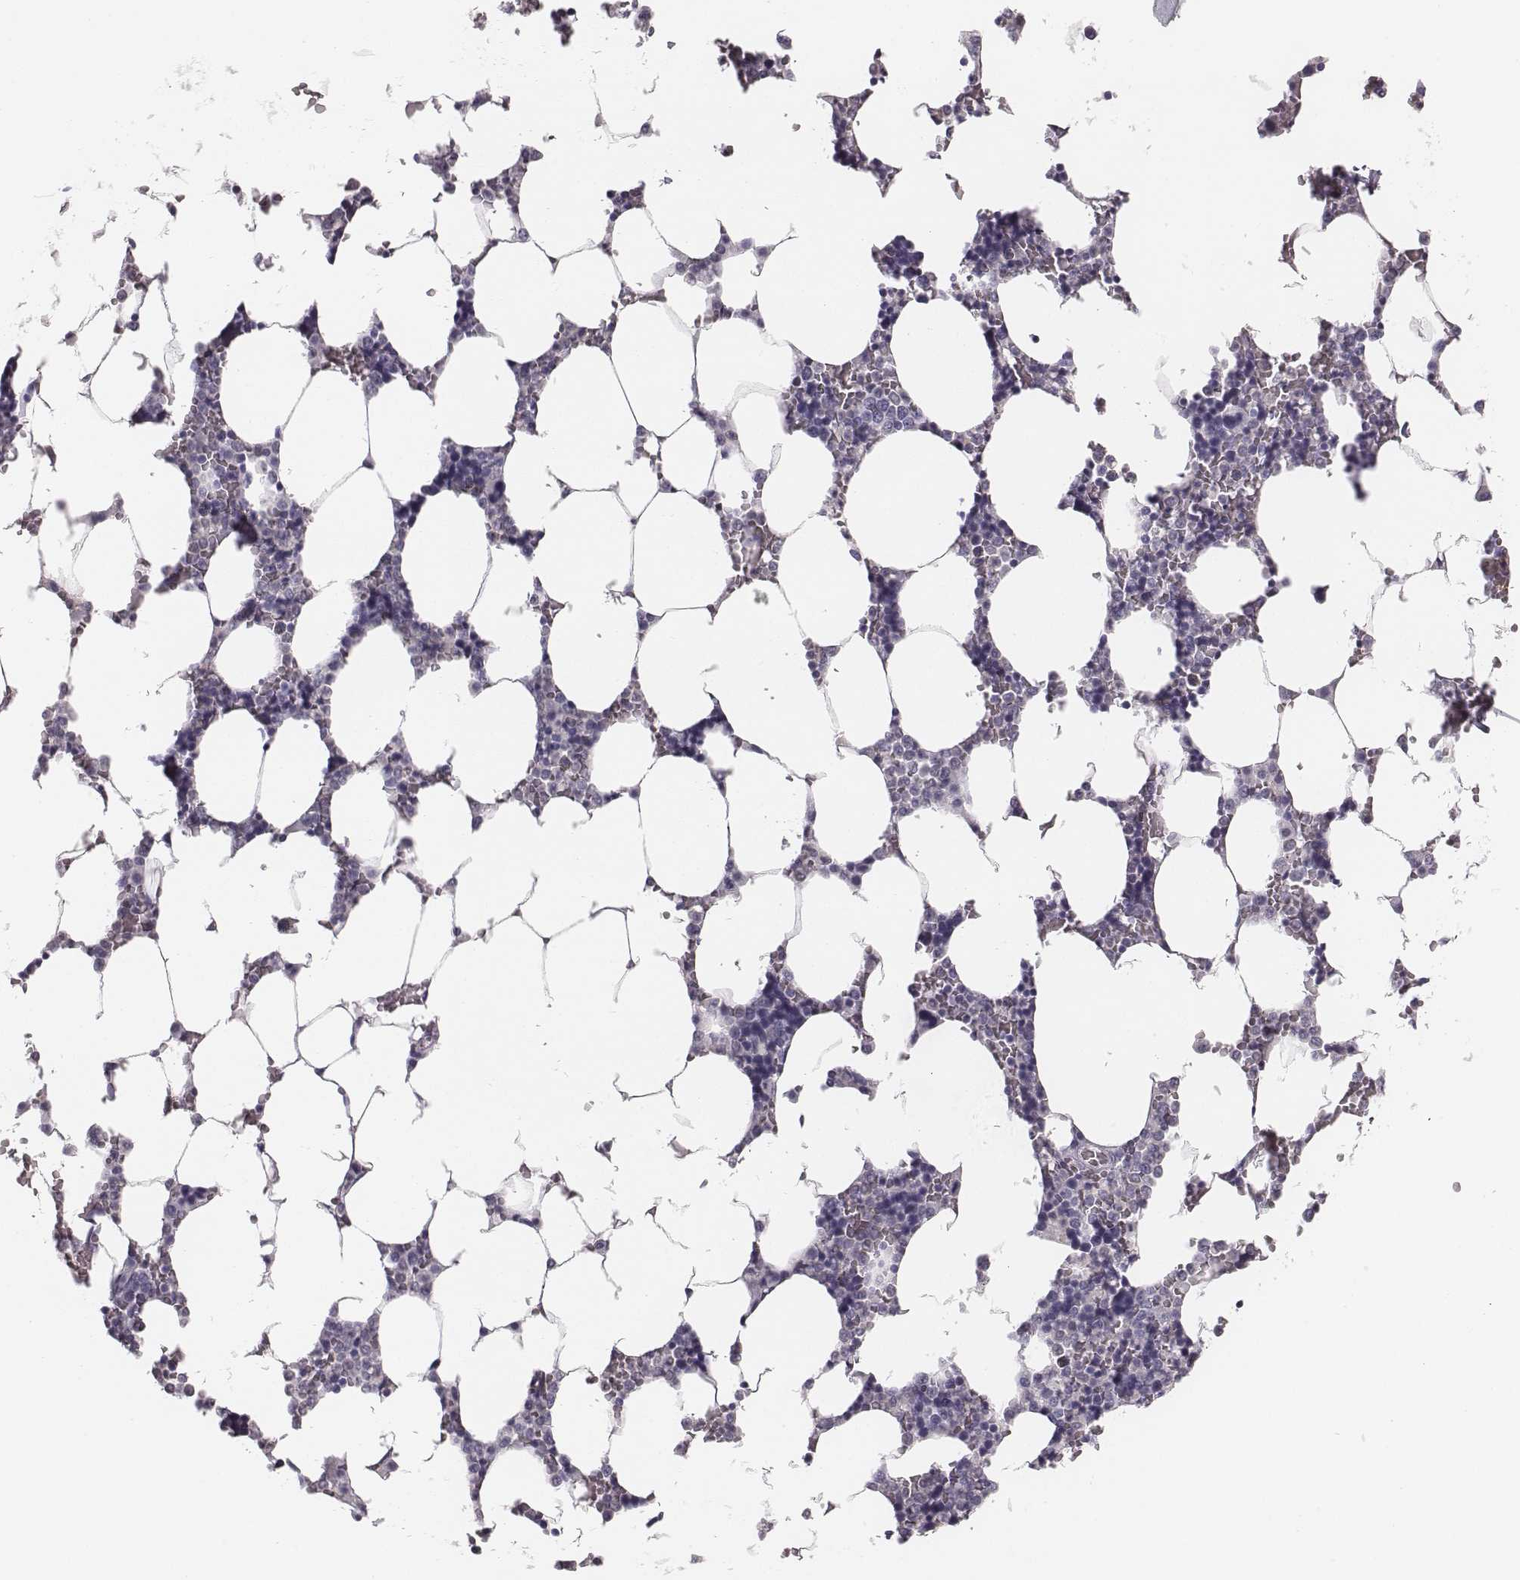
{"staining": {"intensity": "negative", "quantity": "none", "location": "none"}, "tissue": "bone marrow", "cell_type": "Hematopoietic cells", "image_type": "normal", "snomed": [{"axis": "morphology", "description": "Normal tissue, NOS"}, {"axis": "topography", "description": "Bone marrow"}], "caption": "DAB immunohistochemical staining of normal bone marrow exhibits no significant staining in hematopoietic cells.", "gene": "CSH1", "patient": {"sex": "female", "age": 52}}